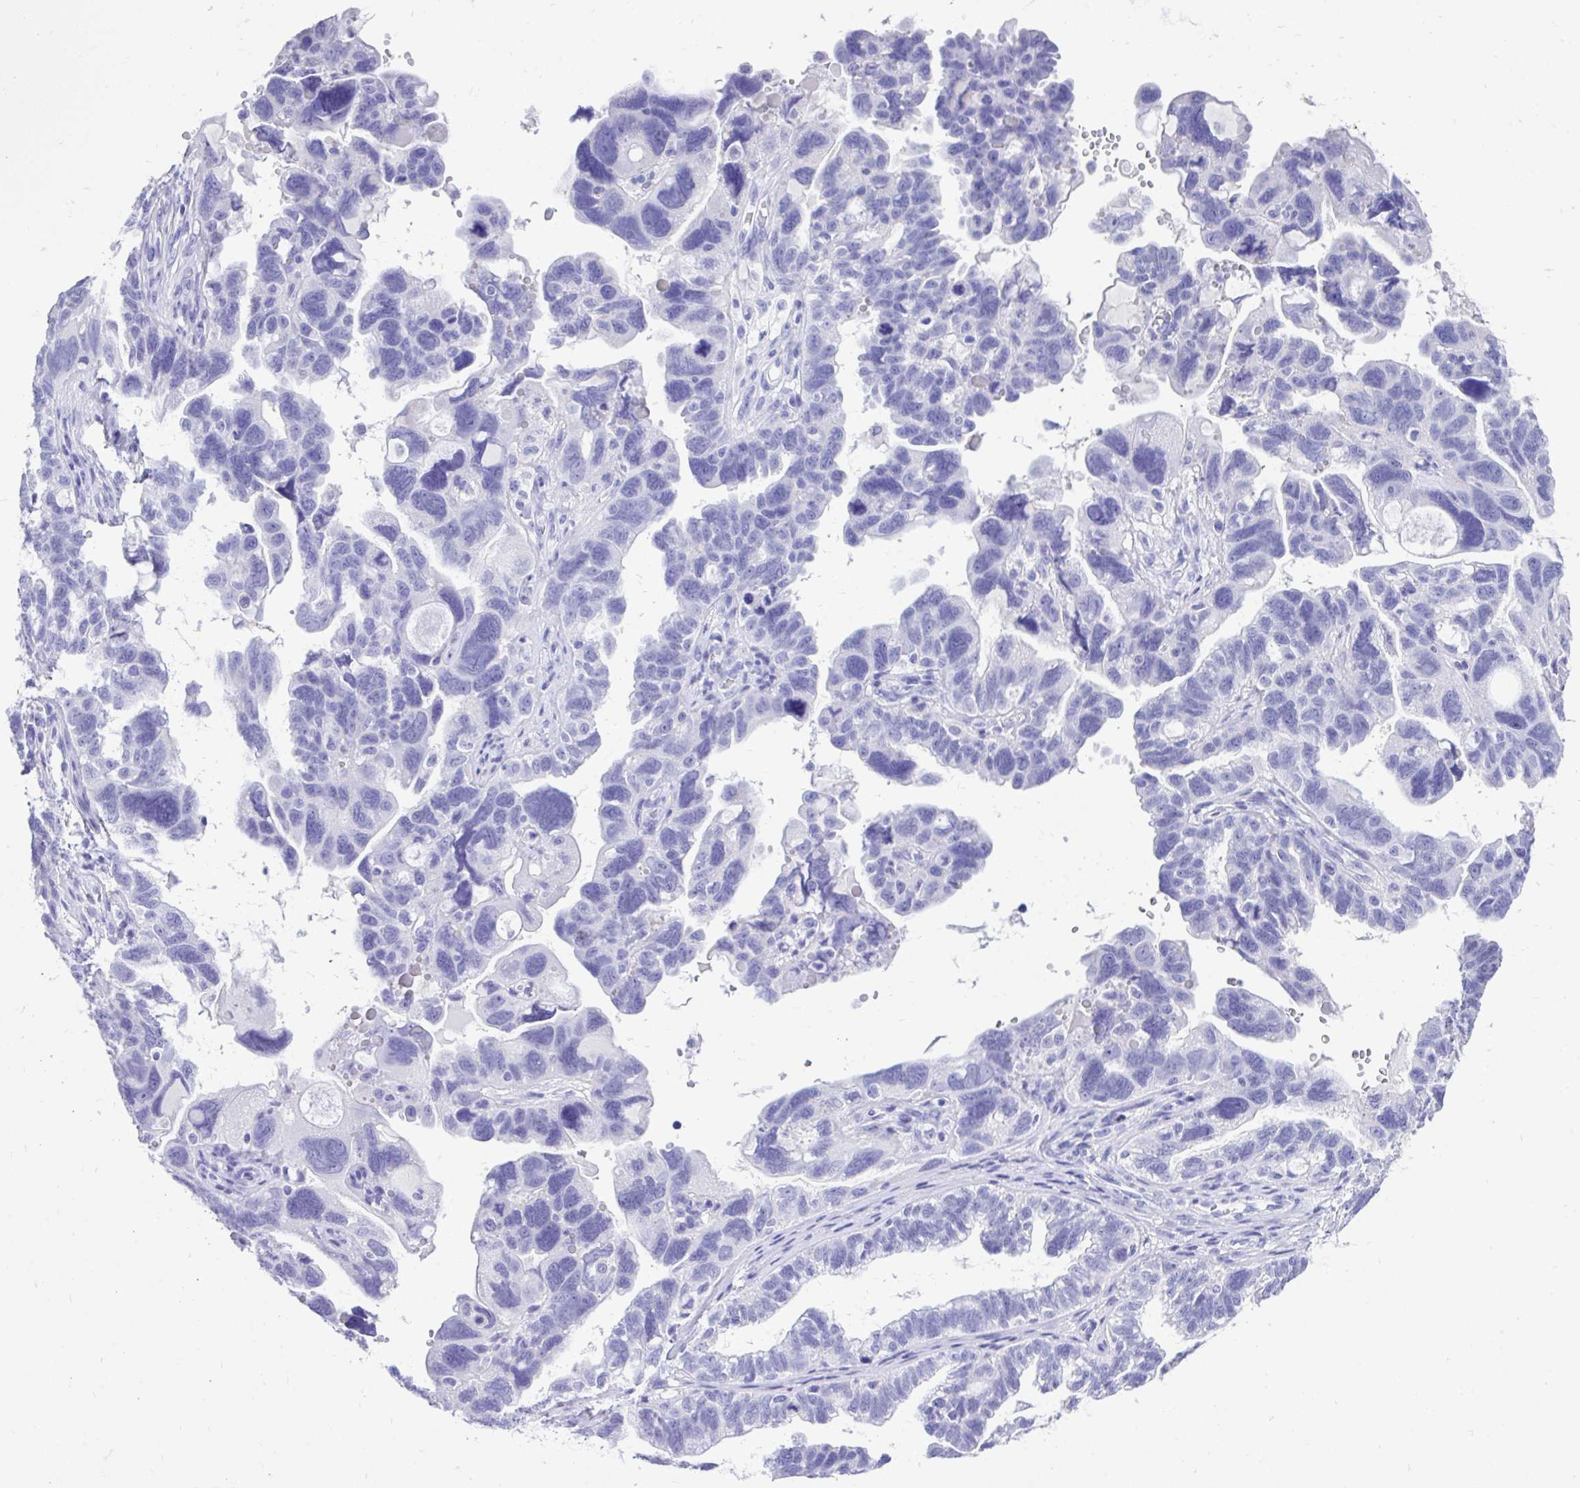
{"staining": {"intensity": "negative", "quantity": "none", "location": "none"}, "tissue": "ovarian cancer", "cell_type": "Tumor cells", "image_type": "cancer", "snomed": [{"axis": "morphology", "description": "Cystadenocarcinoma, serous, NOS"}, {"axis": "topography", "description": "Ovary"}], "caption": "A micrograph of human ovarian cancer (serous cystadenocarcinoma) is negative for staining in tumor cells. (Stains: DAB (3,3'-diaminobenzidine) immunohistochemistry with hematoxylin counter stain, Microscopy: brightfield microscopy at high magnification).", "gene": "MON1A", "patient": {"sex": "female", "age": 60}}